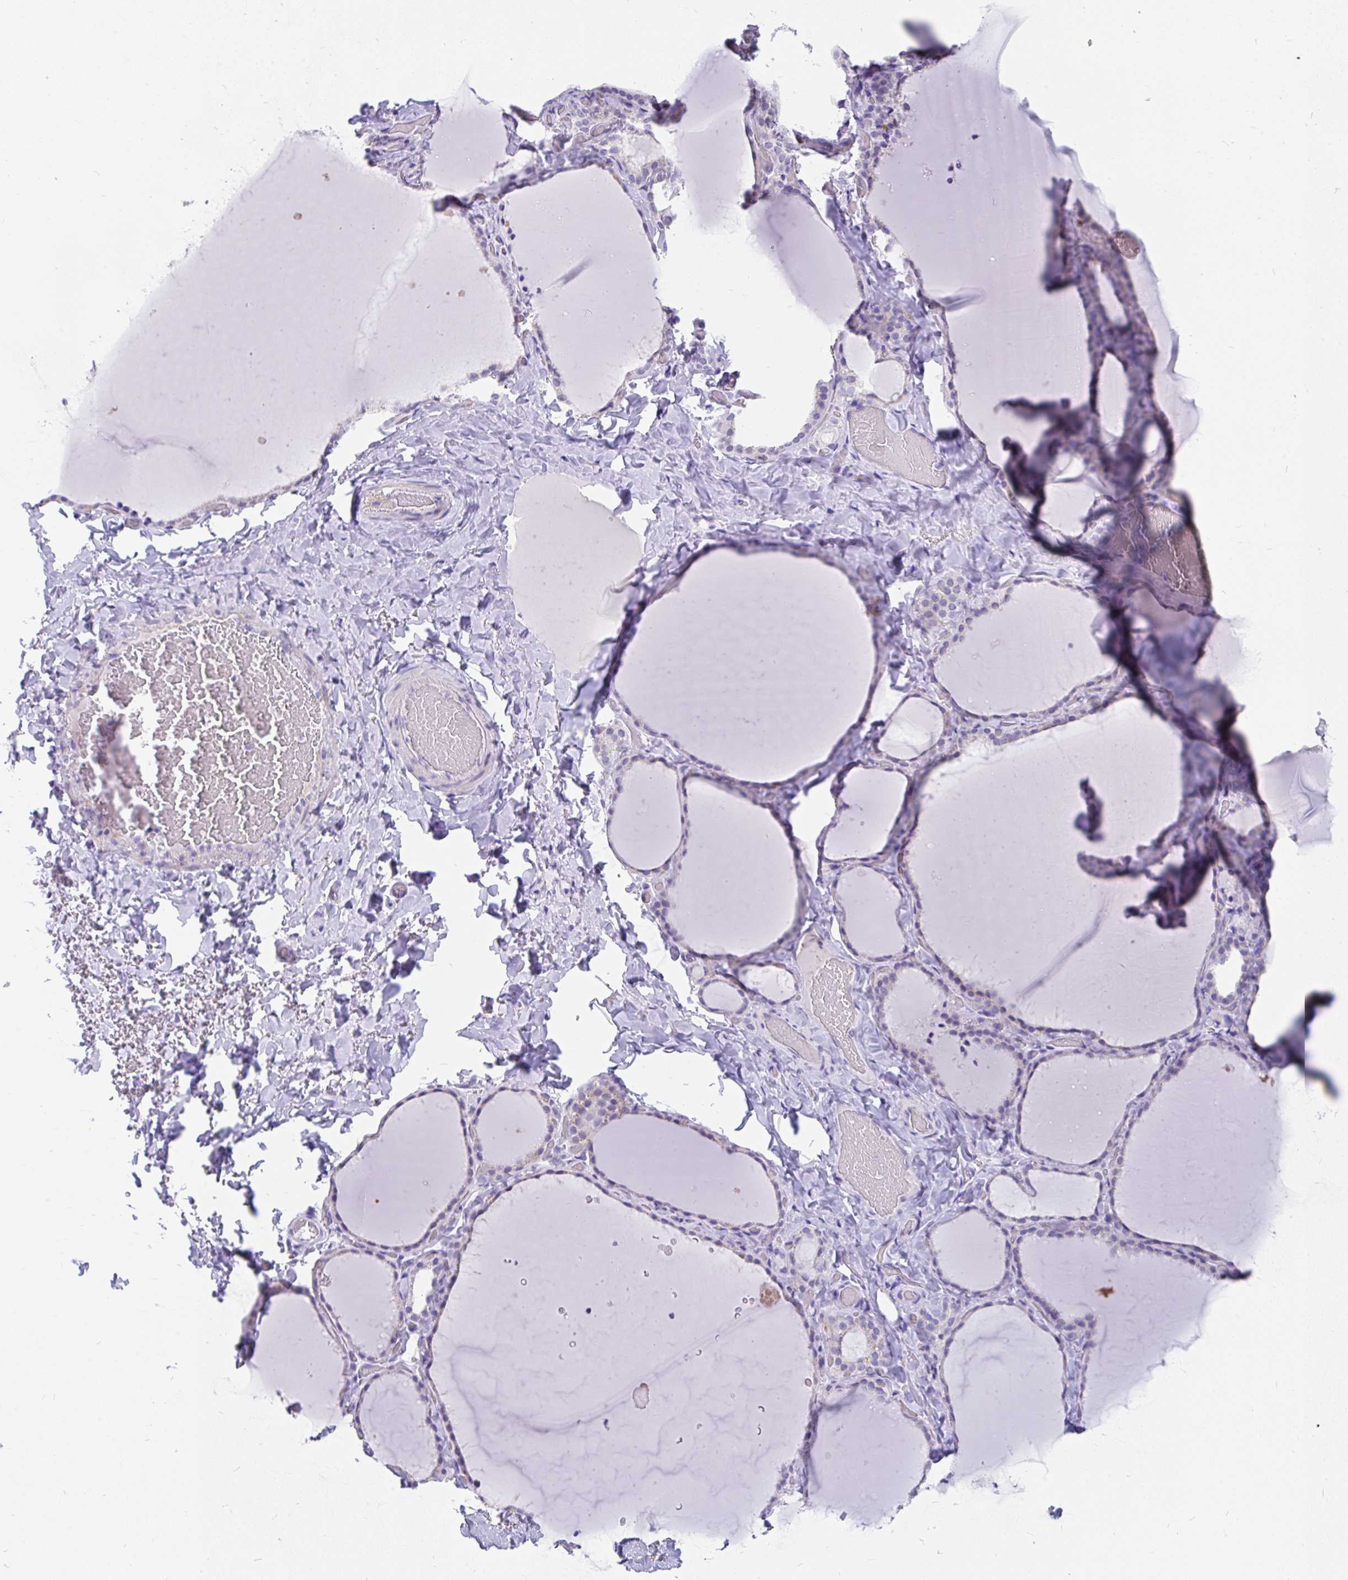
{"staining": {"intensity": "weak", "quantity": "<25%", "location": "cytoplasmic/membranous"}, "tissue": "thyroid gland", "cell_type": "Glandular cells", "image_type": "normal", "snomed": [{"axis": "morphology", "description": "Normal tissue, NOS"}, {"axis": "topography", "description": "Thyroid gland"}], "caption": "Image shows no protein expression in glandular cells of normal thyroid gland.", "gene": "INTS5", "patient": {"sex": "female", "age": 22}}